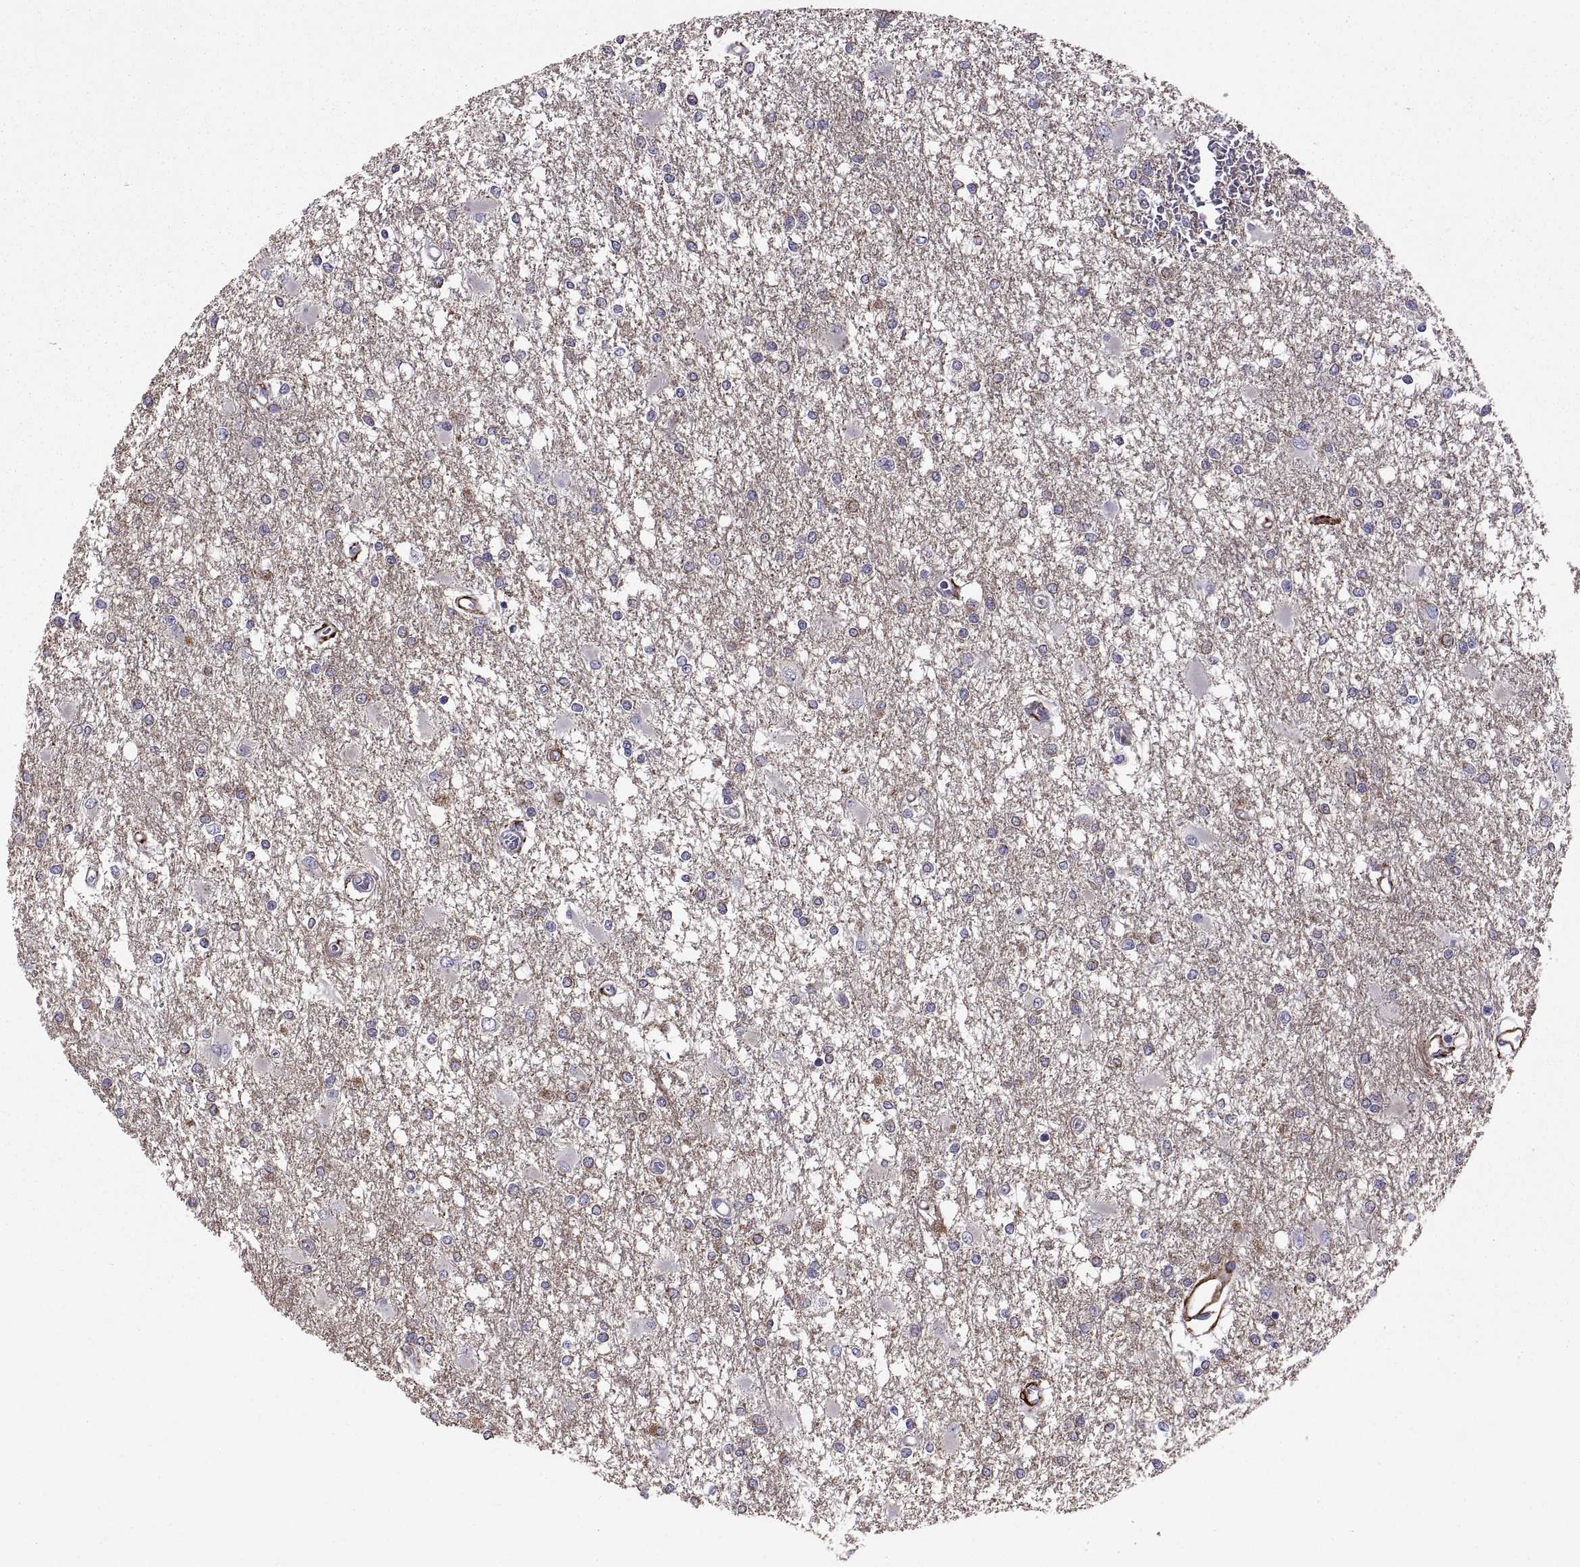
{"staining": {"intensity": "moderate", "quantity": "<25%", "location": "cytoplasmic/membranous"}, "tissue": "glioma", "cell_type": "Tumor cells", "image_type": "cancer", "snomed": [{"axis": "morphology", "description": "Glioma, malignant, High grade"}, {"axis": "topography", "description": "Cerebral cortex"}], "caption": "Protein expression analysis of human glioma reveals moderate cytoplasmic/membranous staining in approximately <25% of tumor cells.", "gene": "EMILIN2", "patient": {"sex": "male", "age": 79}}